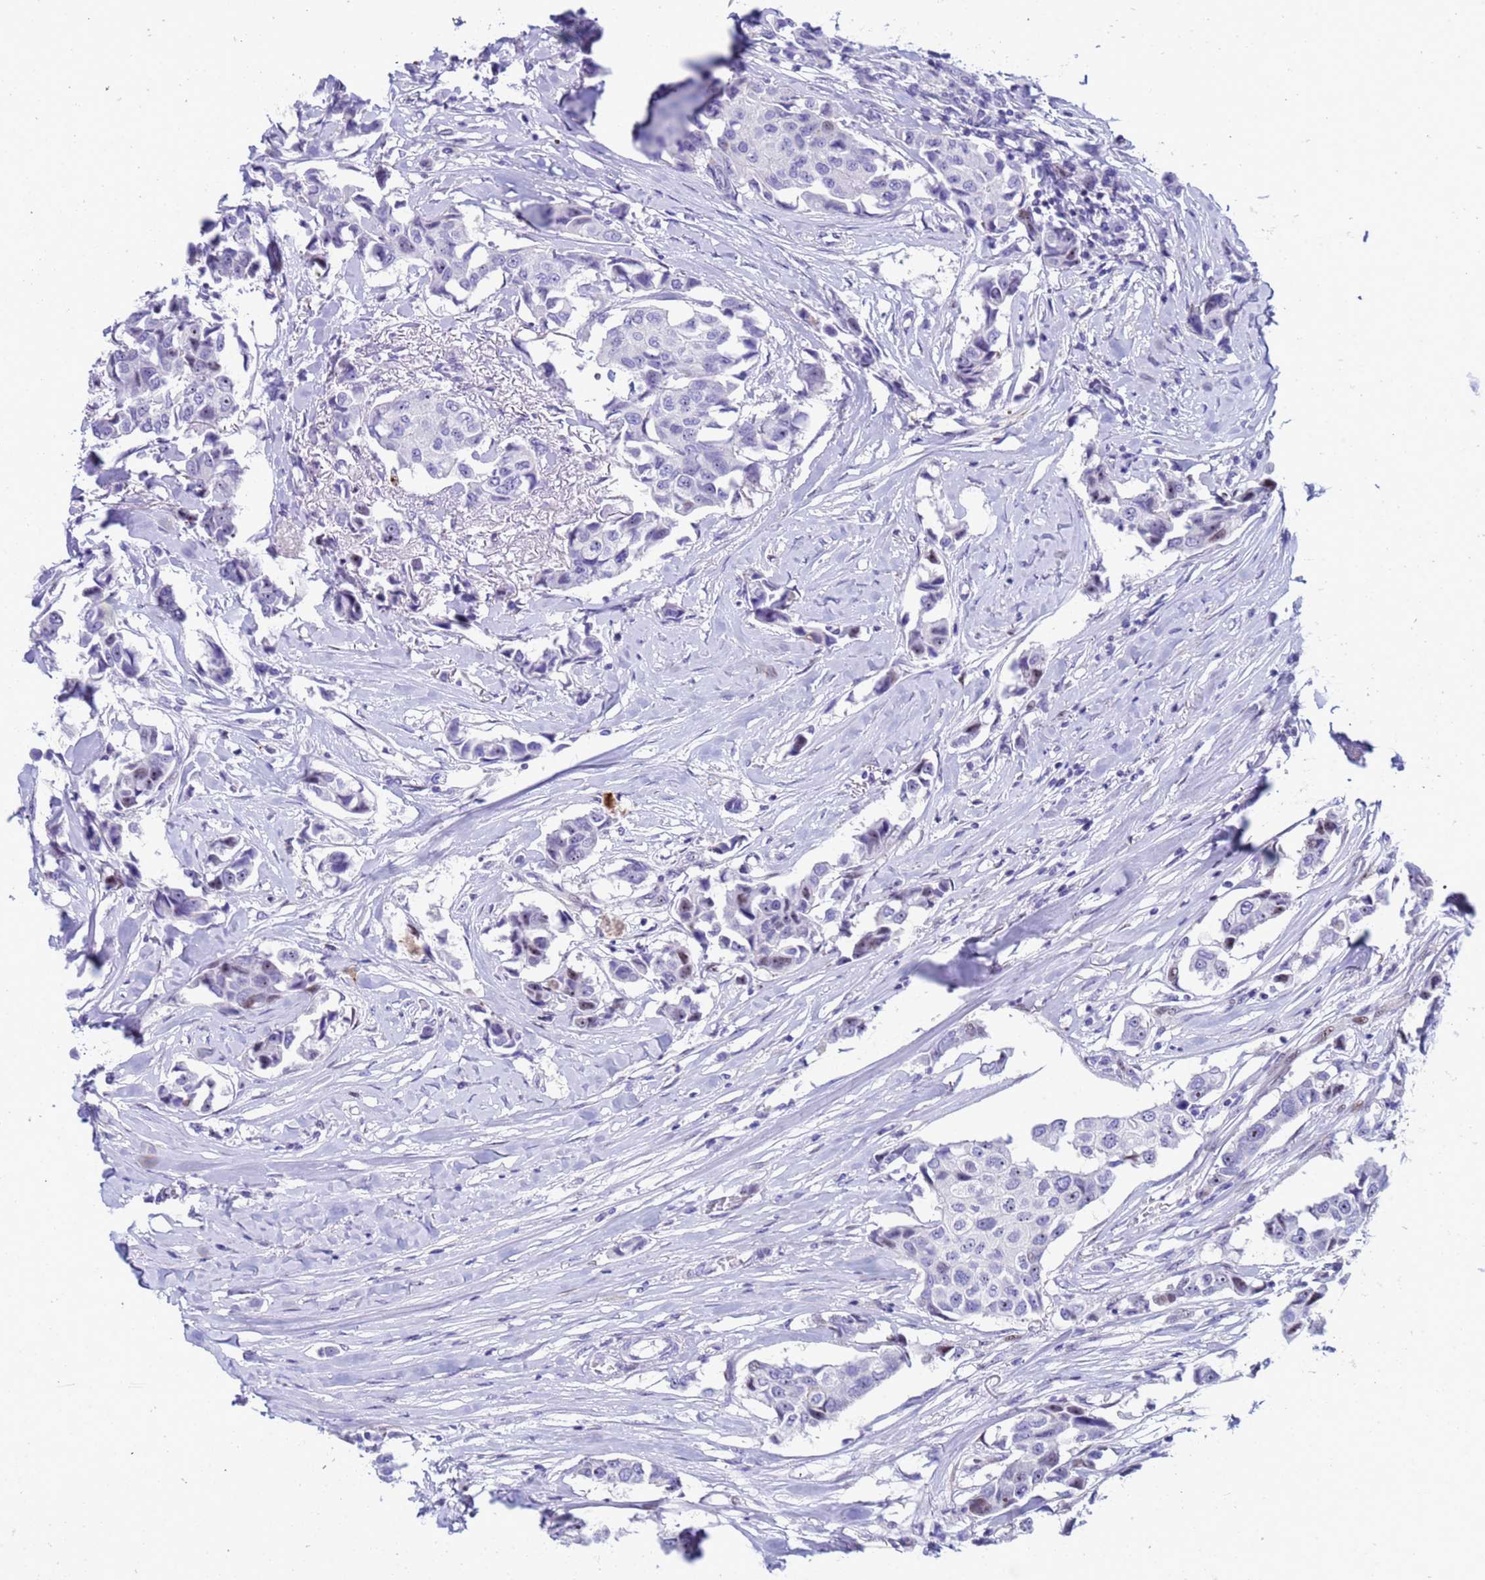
{"staining": {"intensity": "negative", "quantity": "none", "location": "none"}, "tissue": "breast cancer", "cell_type": "Tumor cells", "image_type": "cancer", "snomed": [{"axis": "morphology", "description": "Duct carcinoma"}, {"axis": "topography", "description": "Breast"}], "caption": "Immunohistochemistry (IHC) micrograph of neoplastic tissue: human breast cancer stained with DAB shows no significant protein staining in tumor cells. (DAB immunohistochemistry, high magnification).", "gene": "POP5", "patient": {"sex": "female", "age": 80}}